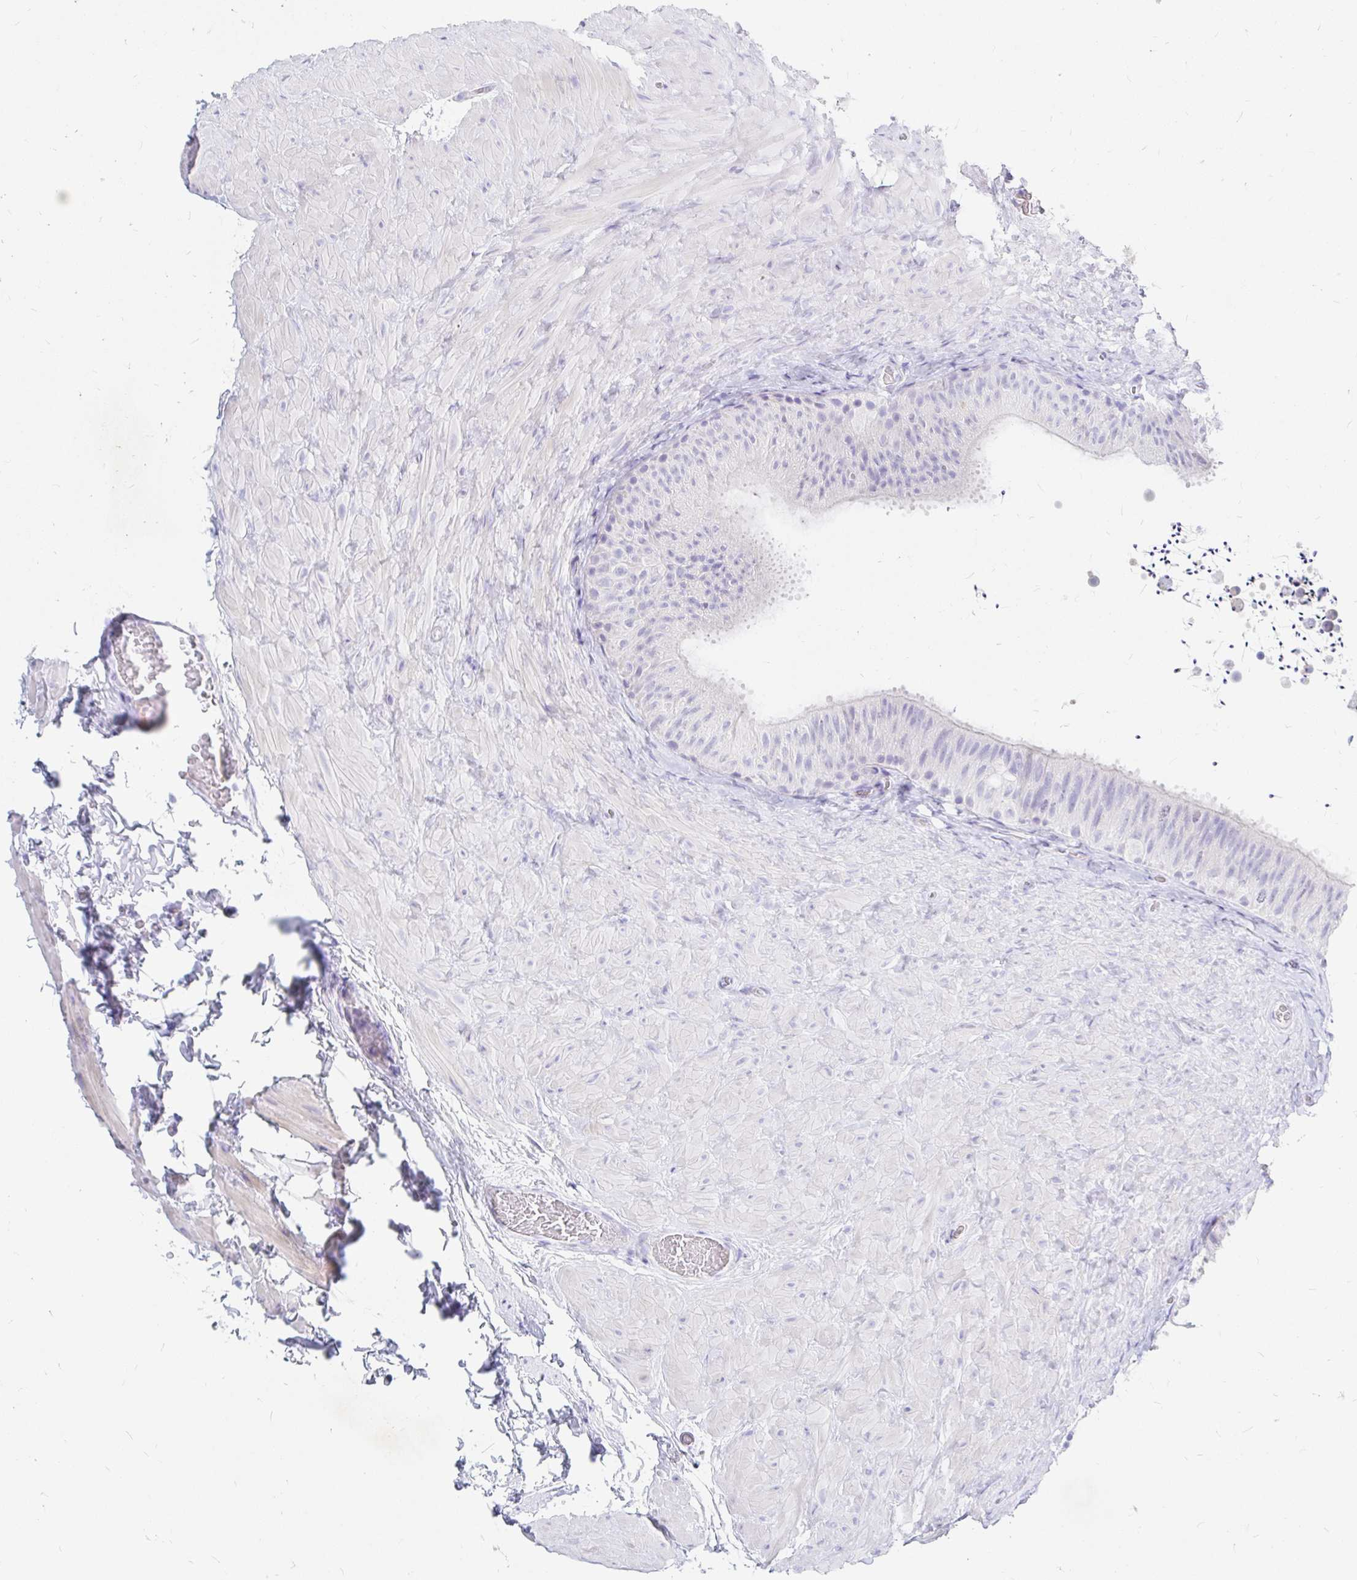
{"staining": {"intensity": "negative", "quantity": "none", "location": "none"}, "tissue": "epididymis", "cell_type": "Glandular cells", "image_type": "normal", "snomed": [{"axis": "morphology", "description": "Normal tissue, NOS"}, {"axis": "topography", "description": "Epididymis, spermatic cord, NOS"}, {"axis": "topography", "description": "Epididymis"}], "caption": "This is an IHC micrograph of benign human epididymis. There is no positivity in glandular cells.", "gene": "NR2E1", "patient": {"sex": "male", "age": 31}}